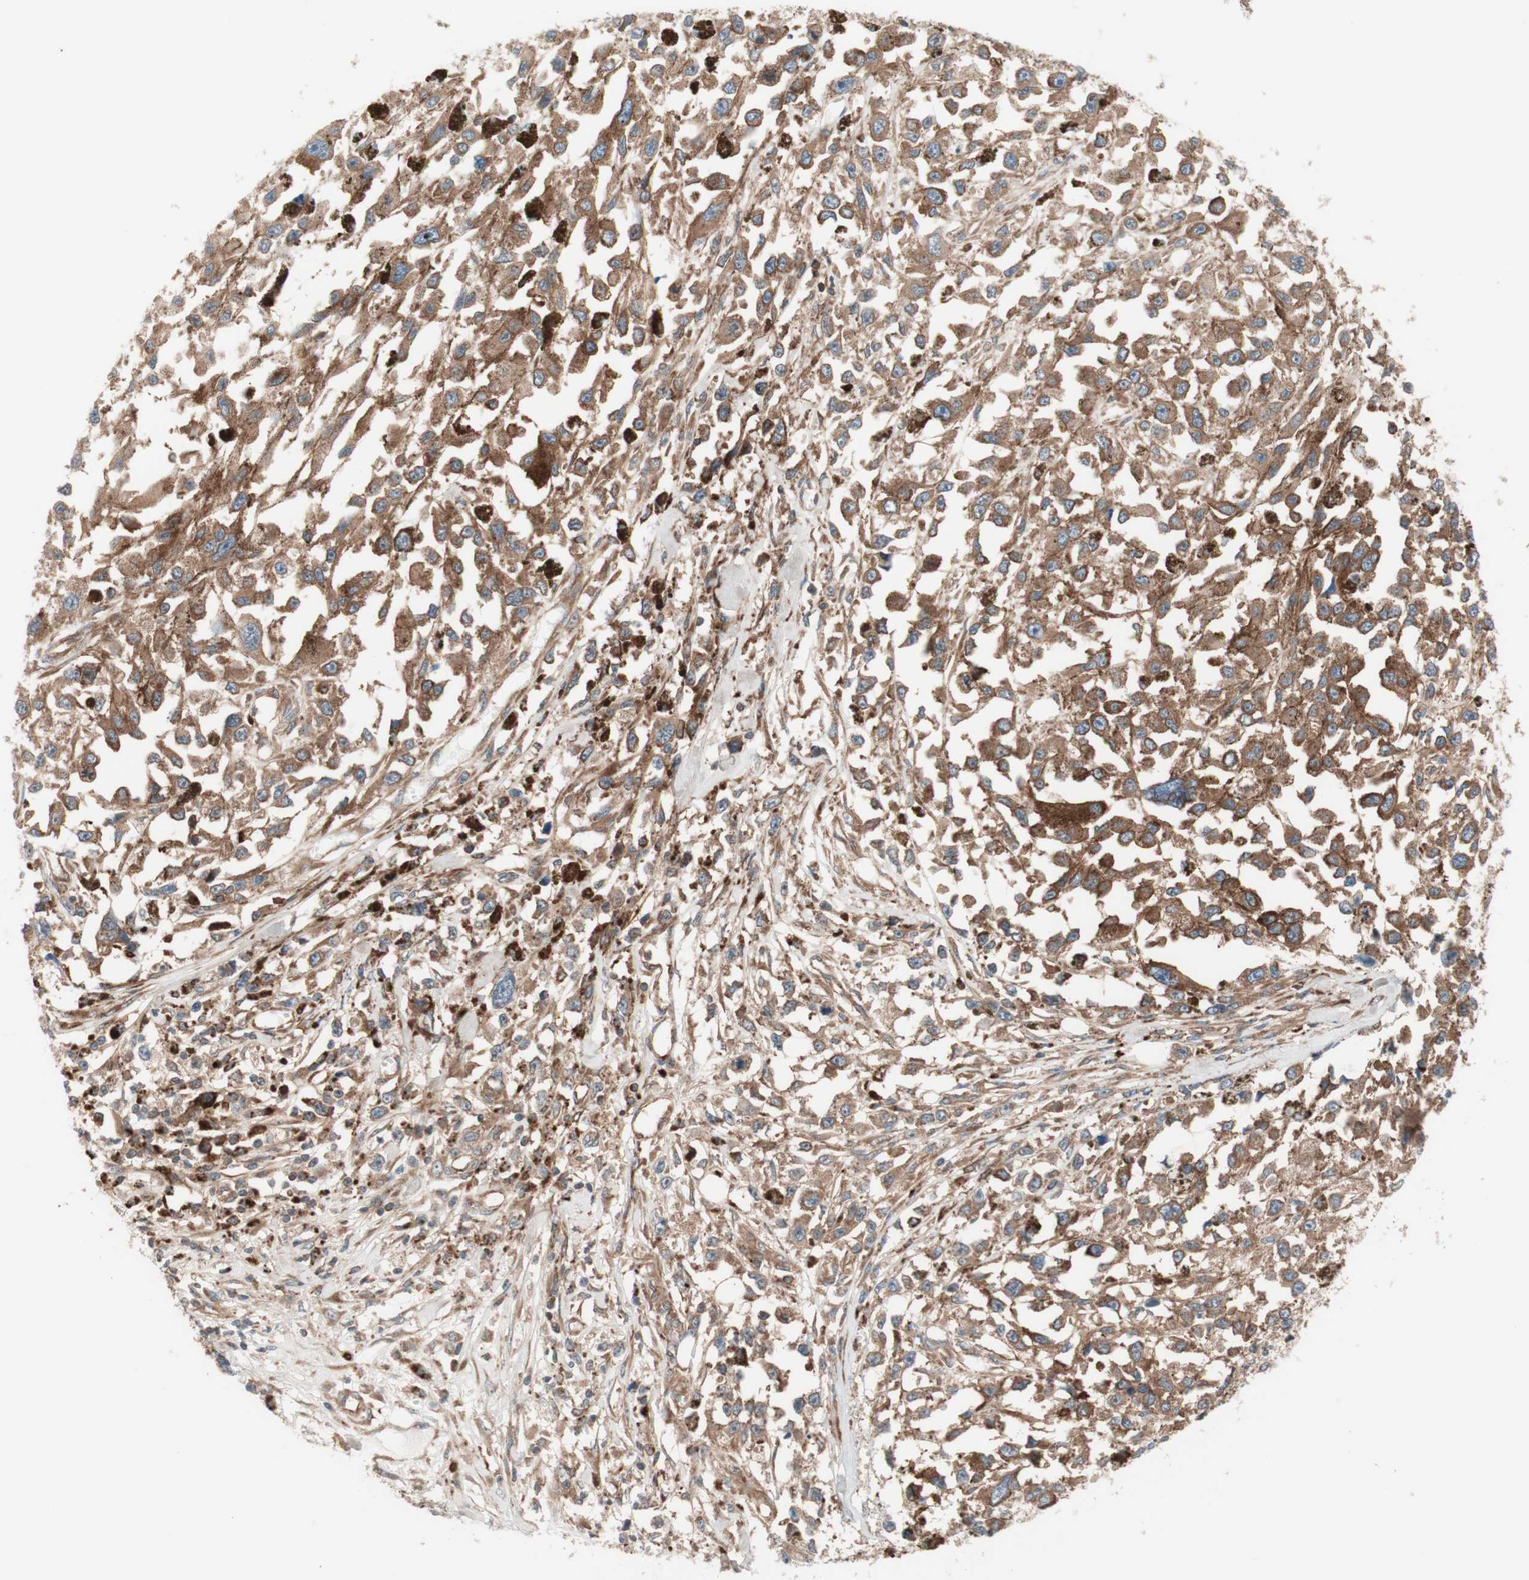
{"staining": {"intensity": "moderate", "quantity": ">75%", "location": "cytoplasmic/membranous"}, "tissue": "melanoma", "cell_type": "Tumor cells", "image_type": "cancer", "snomed": [{"axis": "morphology", "description": "Malignant melanoma, Metastatic site"}, {"axis": "topography", "description": "Lymph node"}], "caption": "A brown stain shows moderate cytoplasmic/membranous expression of a protein in human malignant melanoma (metastatic site) tumor cells. The protein is stained brown, and the nuclei are stained in blue (DAB (3,3'-diaminobenzidine) IHC with brightfield microscopy, high magnification).", "gene": "CCN4", "patient": {"sex": "male", "age": 59}}